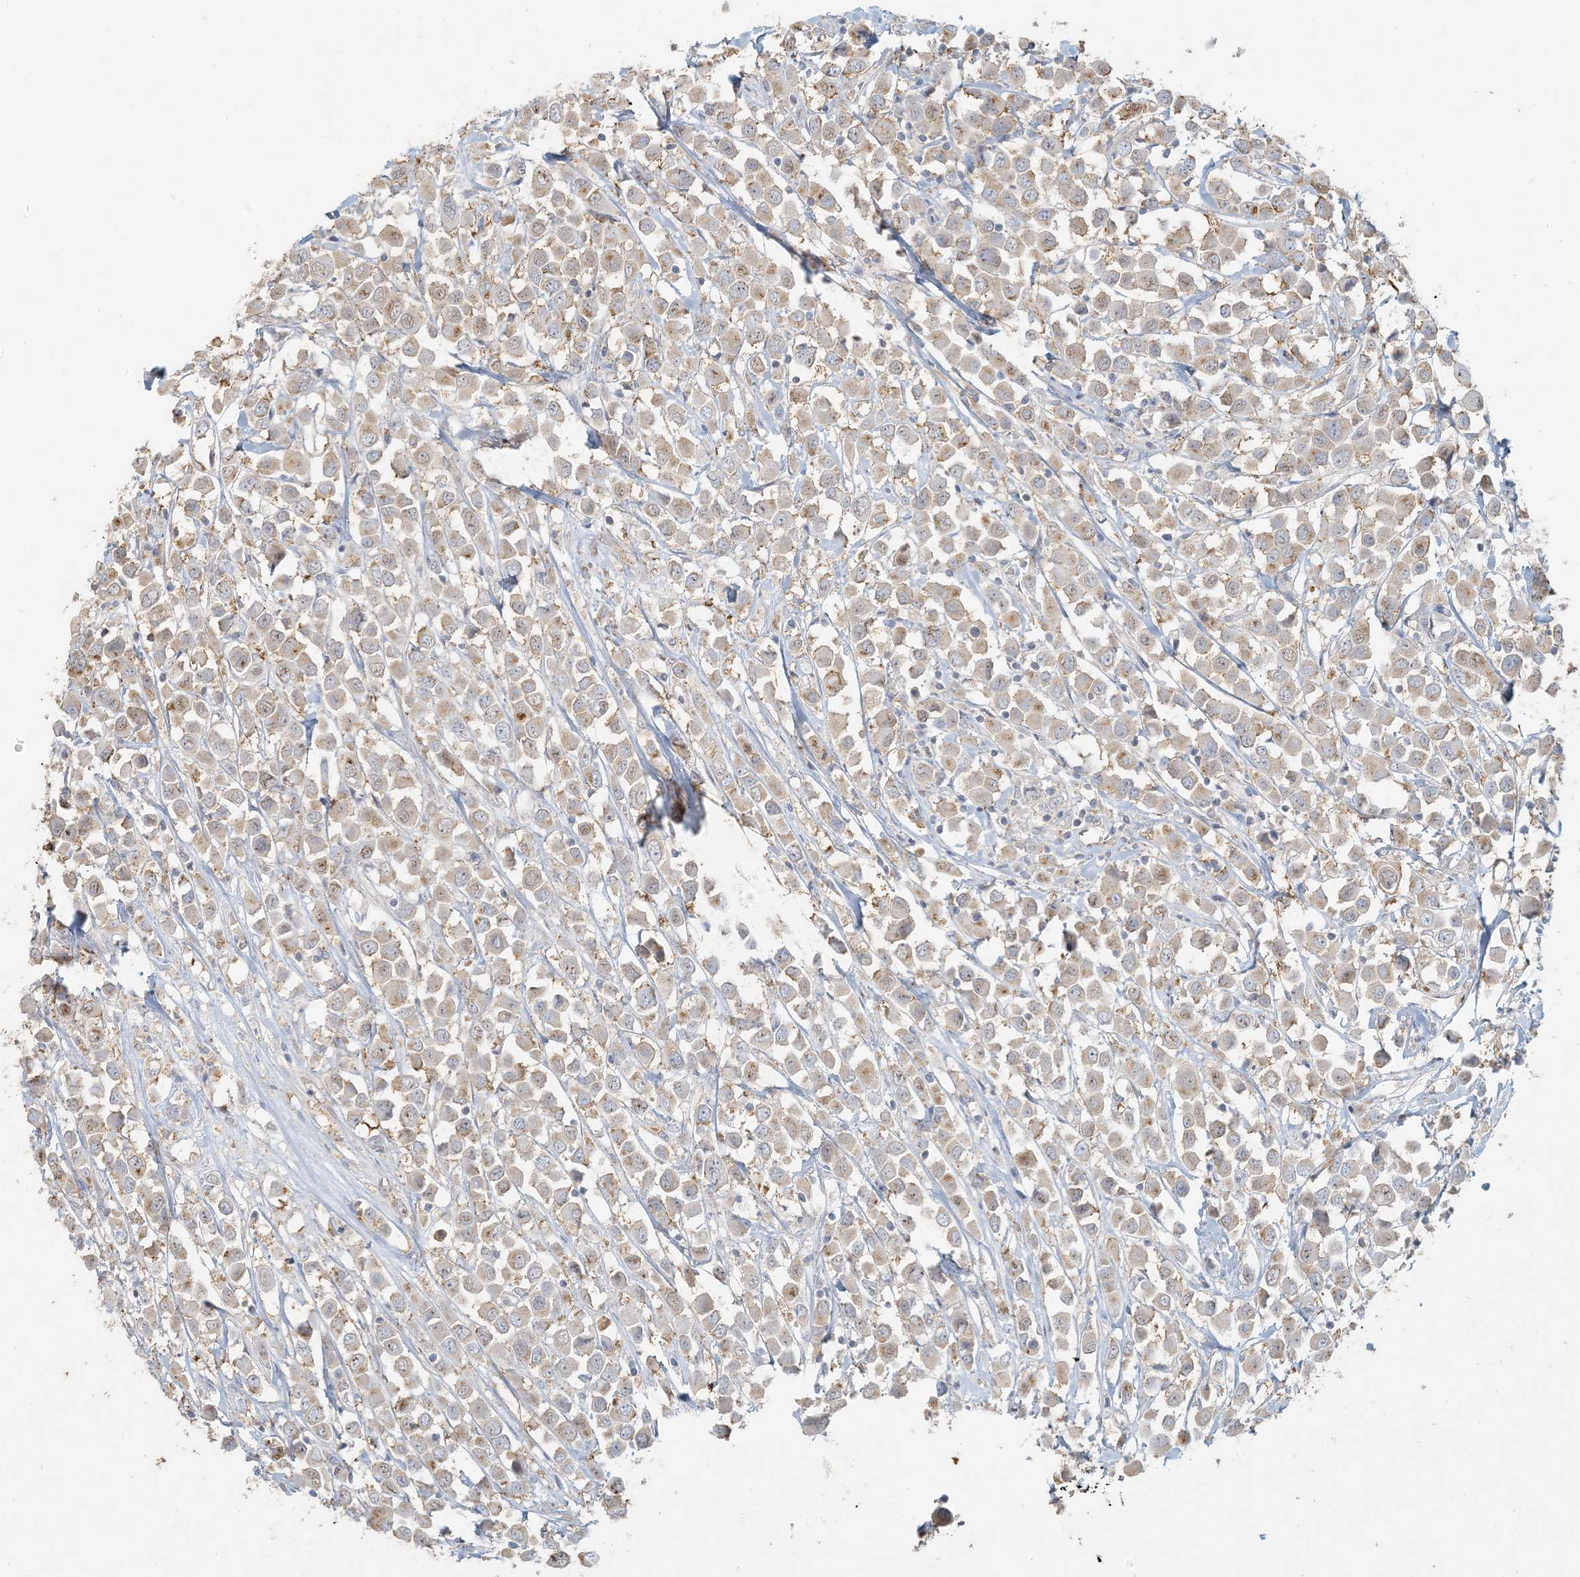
{"staining": {"intensity": "weak", "quantity": "<25%", "location": "cytoplasmic/membranous"}, "tissue": "breast cancer", "cell_type": "Tumor cells", "image_type": "cancer", "snomed": [{"axis": "morphology", "description": "Duct carcinoma"}, {"axis": "topography", "description": "Breast"}], "caption": "DAB (3,3'-diaminobenzidine) immunohistochemical staining of human breast cancer displays no significant staining in tumor cells.", "gene": "HACL1", "patient": {"sex": "female", "age": 61}}